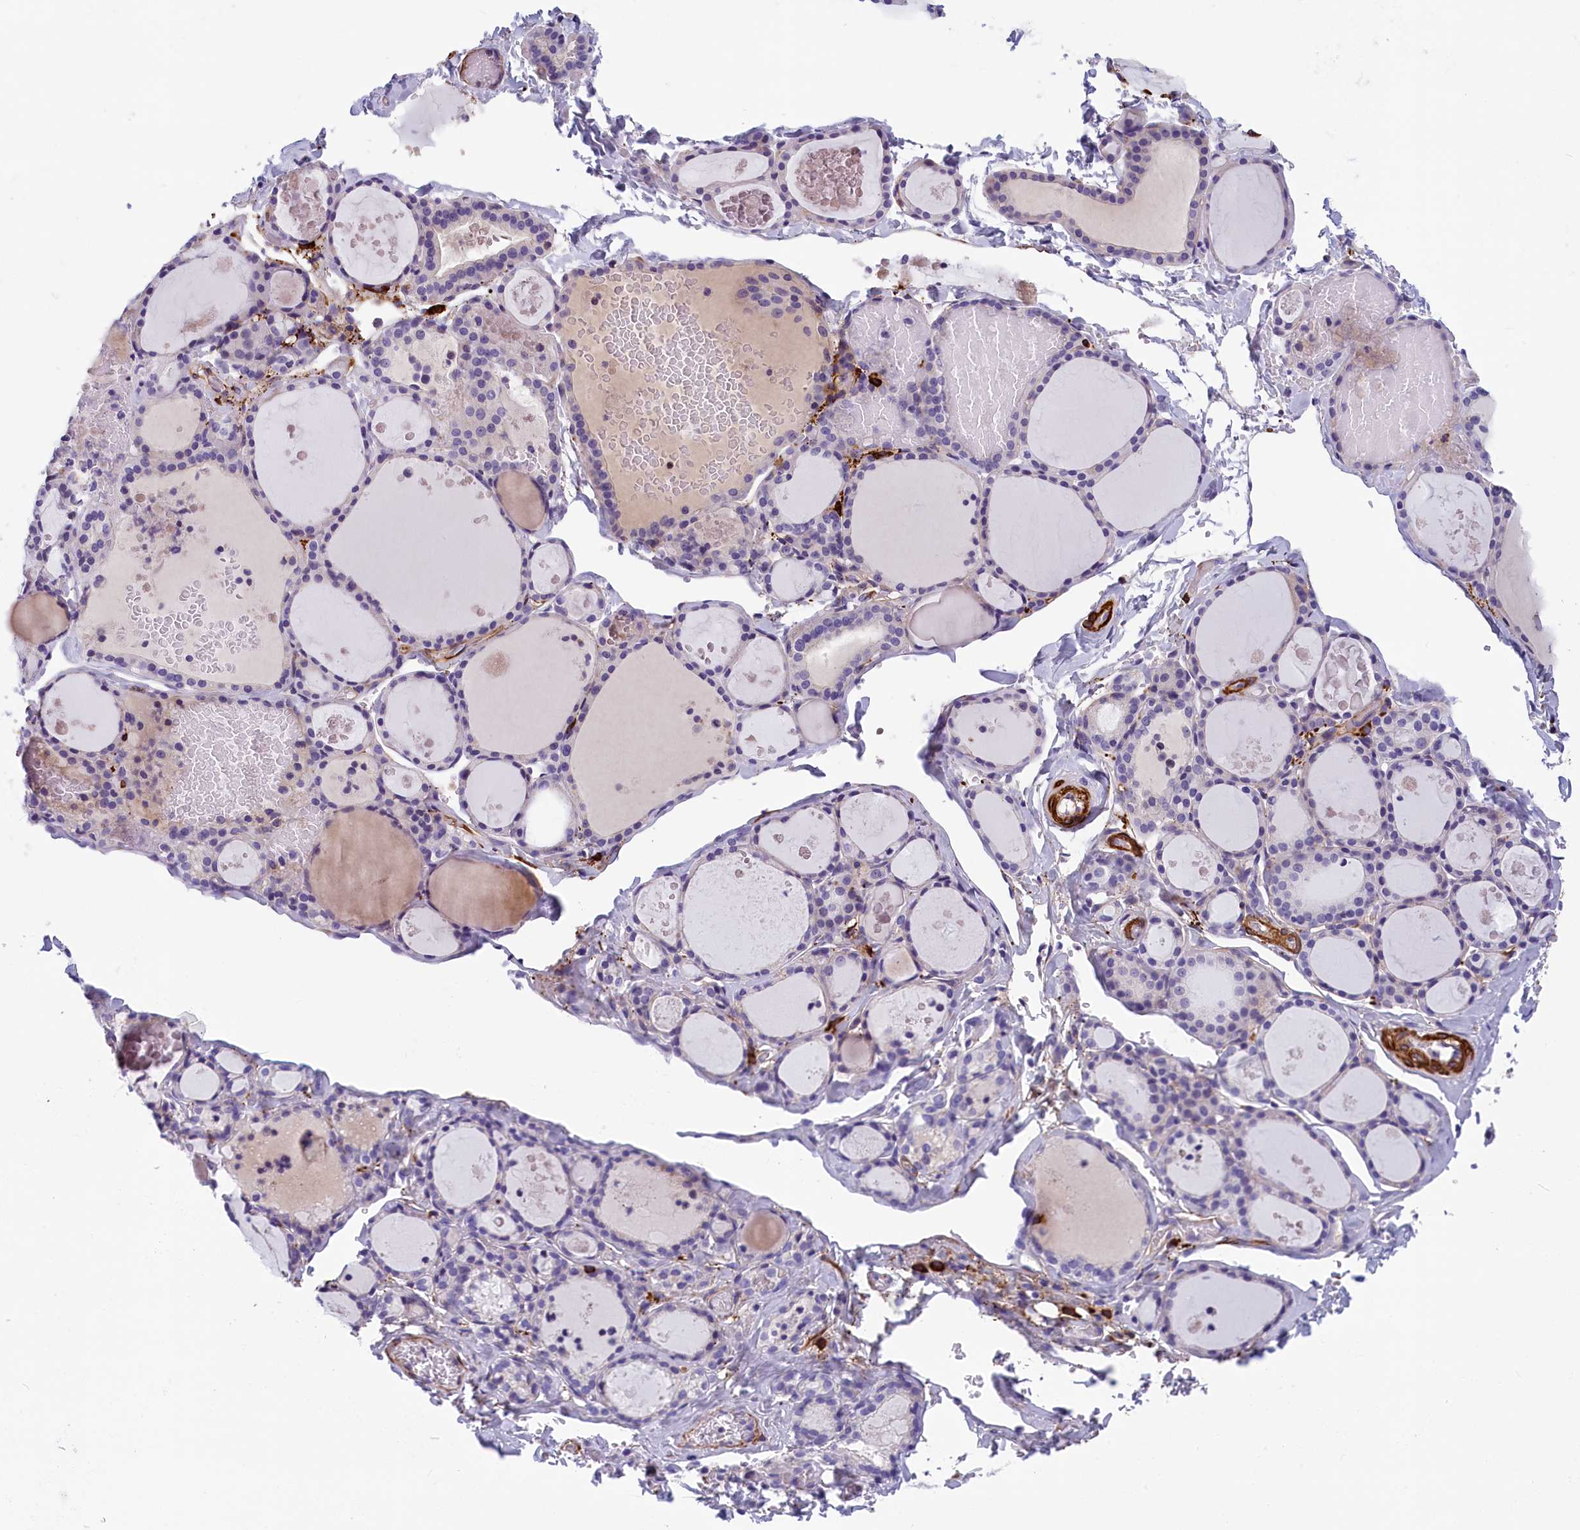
{"staining": {"intensity": "negative", "quantity": "none", "location": "none"}, "tissue": "thyroid gland", "cell_type": "Glandular cells", "image_type": "normal", "snomed": [{"axis": "morphology", "description": "Normal tissue, NOS"}, {"axis": "topography", "description": "Thyroid gland"}], "caption": "Thyroid gland was stained to show a protein in brown. There is no significant positivity in glandular cells. (DAB (3,3'-diaminobenzidine) IHC with hematoxylin counter stain).", "gene": "BCL2L13", "patient": {"sex": "male", "age": 56}}